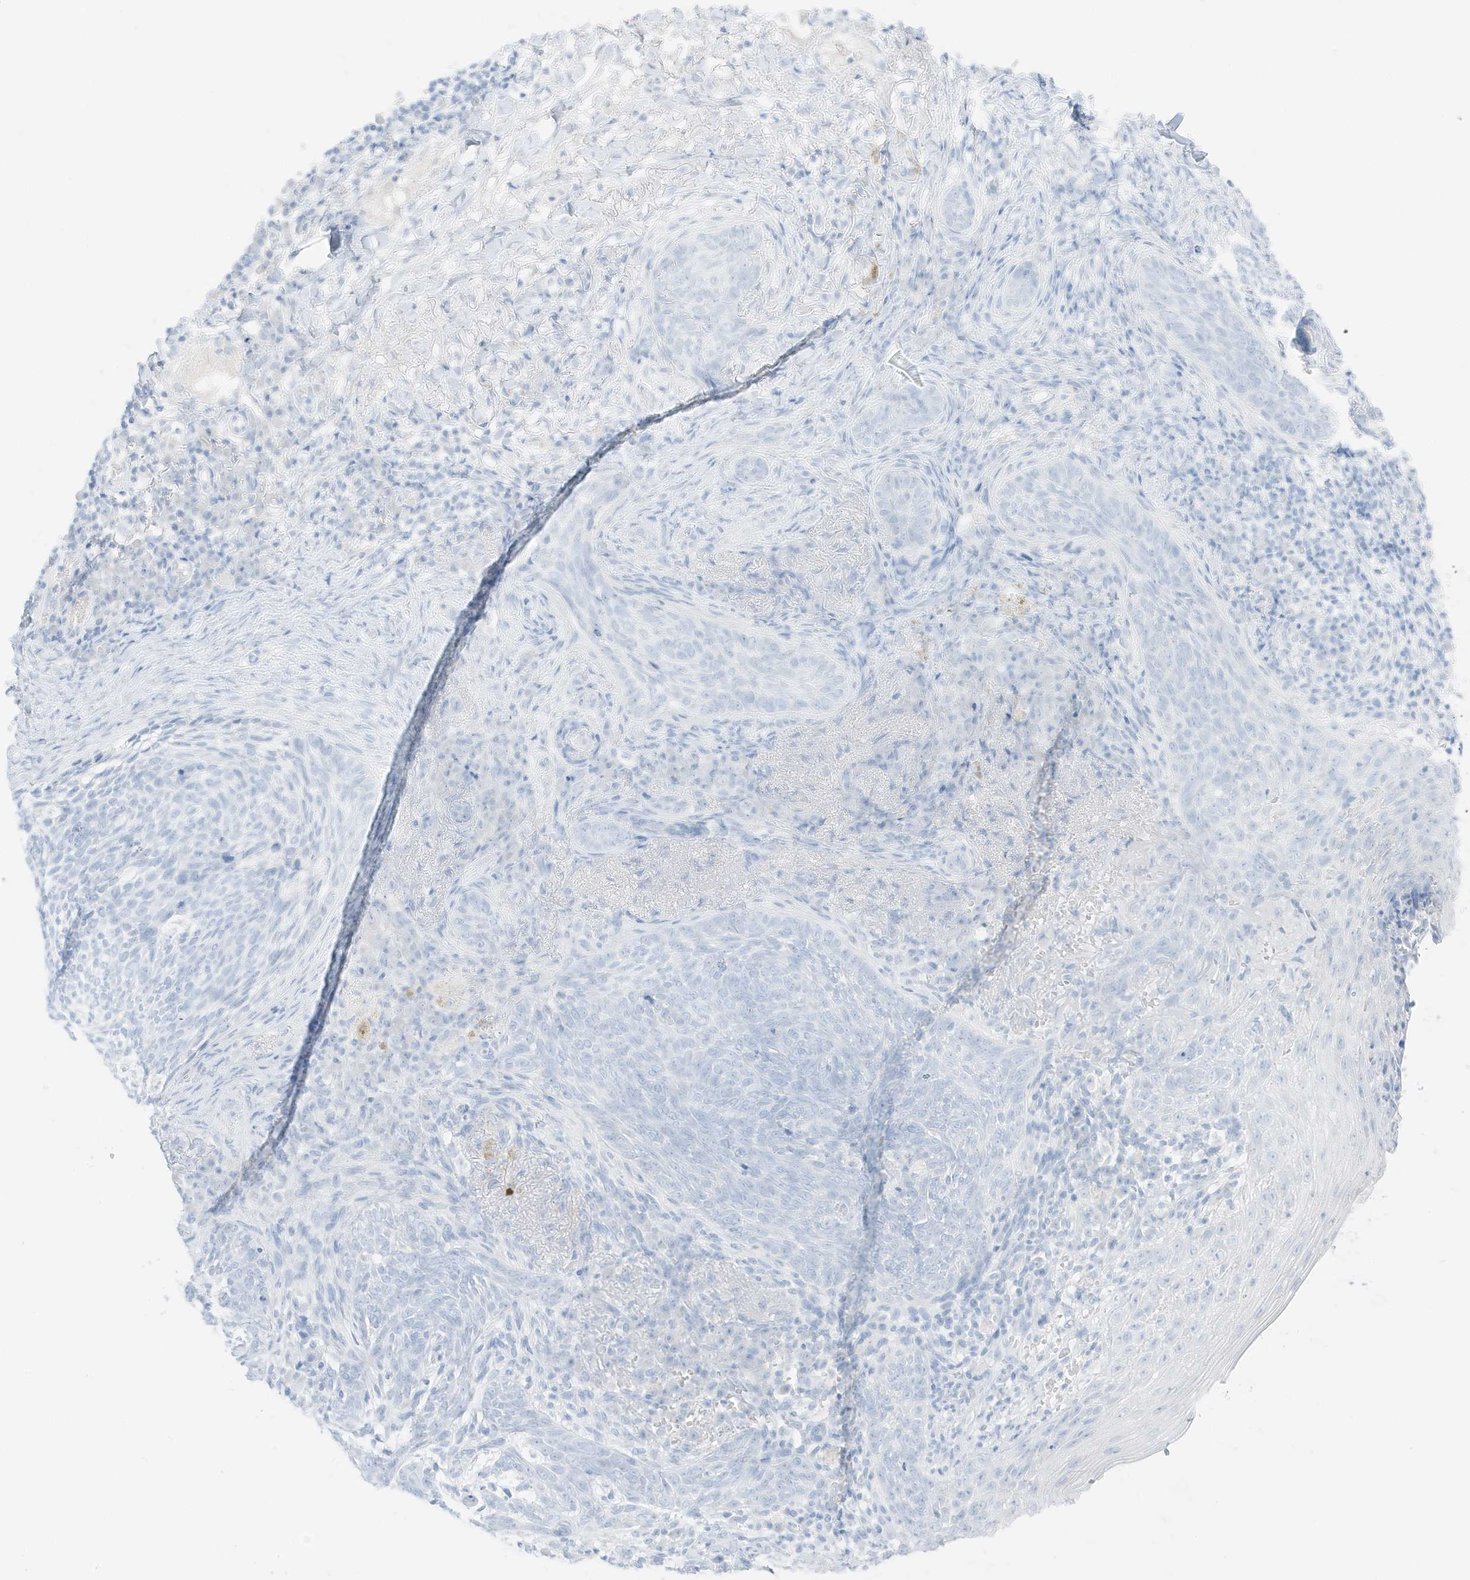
{"staining": {"intensity": "negative", "quantity": "none", "location": "none"}, "tissue": "skin cancer", "cell_type": "Tumor cells", "image_type": "cancer", "snomed": [{"axis": "morphology", "description": "Basal cell carcinoma"}, {"axis": "topography", "description": "Skin"}], "caption": "The immunohistochemistry (IHC) photomicrograph has no significant positivity in tumor cells of basal cell carcinoma (skin) tissue.", "gene": "SLC22A13", "patient": {"sex": "male", "age": 85}}